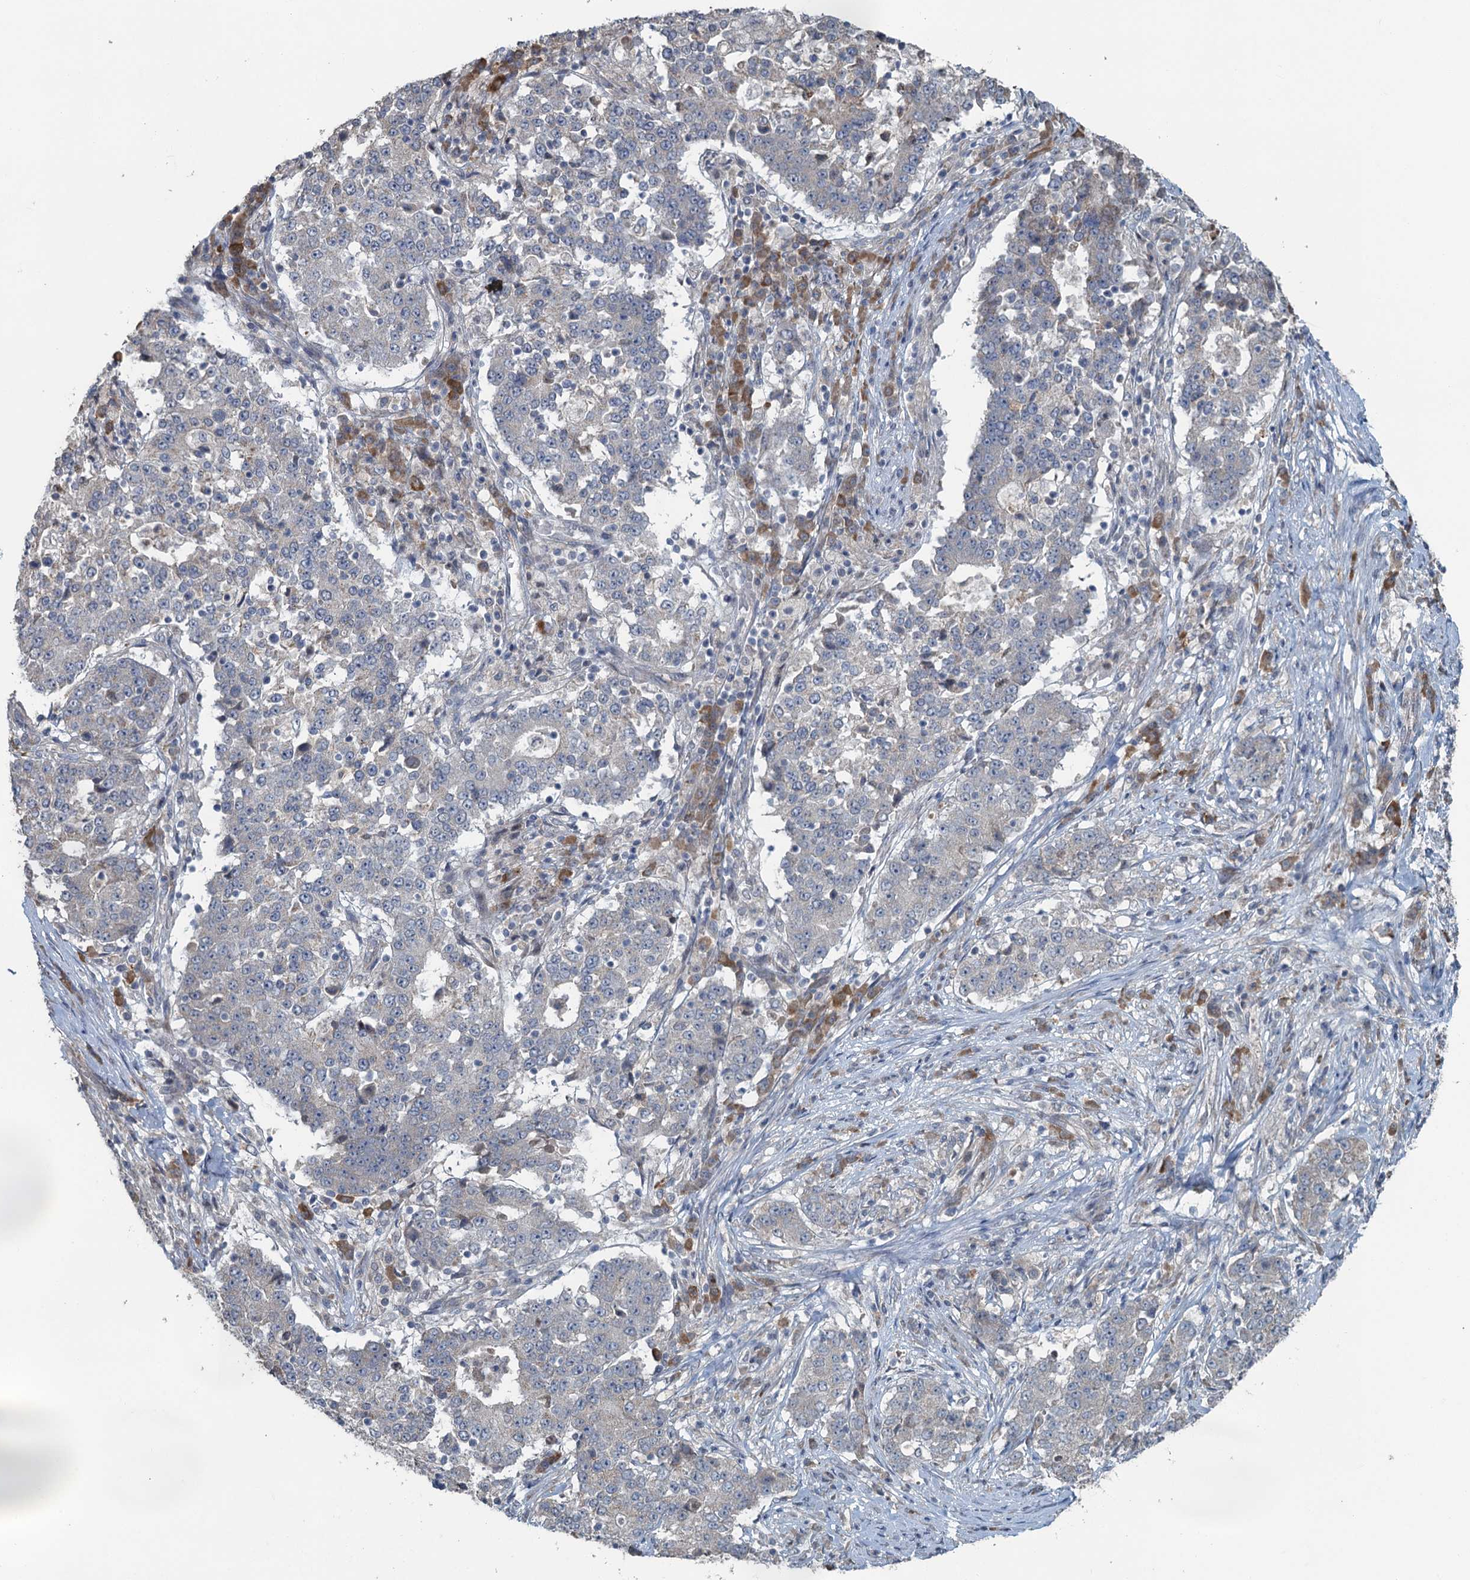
{"staining": {"intensity": "negative", "quantity": "none", "location": "none"}, "tissue": "stomach cancer", "cell_type": "Tumor cells", "image_type": "cancer", "snomed": [{"axis": "morphology", "description": "Adenocarcinoma, NOS"}, {"axis": "topography", "description": "Stomach"}], "caption": "Tumor cells are negative for brown protein staining in stomach adenocarcinoma.", "gene": "TEX35", "patient": {"sex": "male", "age": 59}}